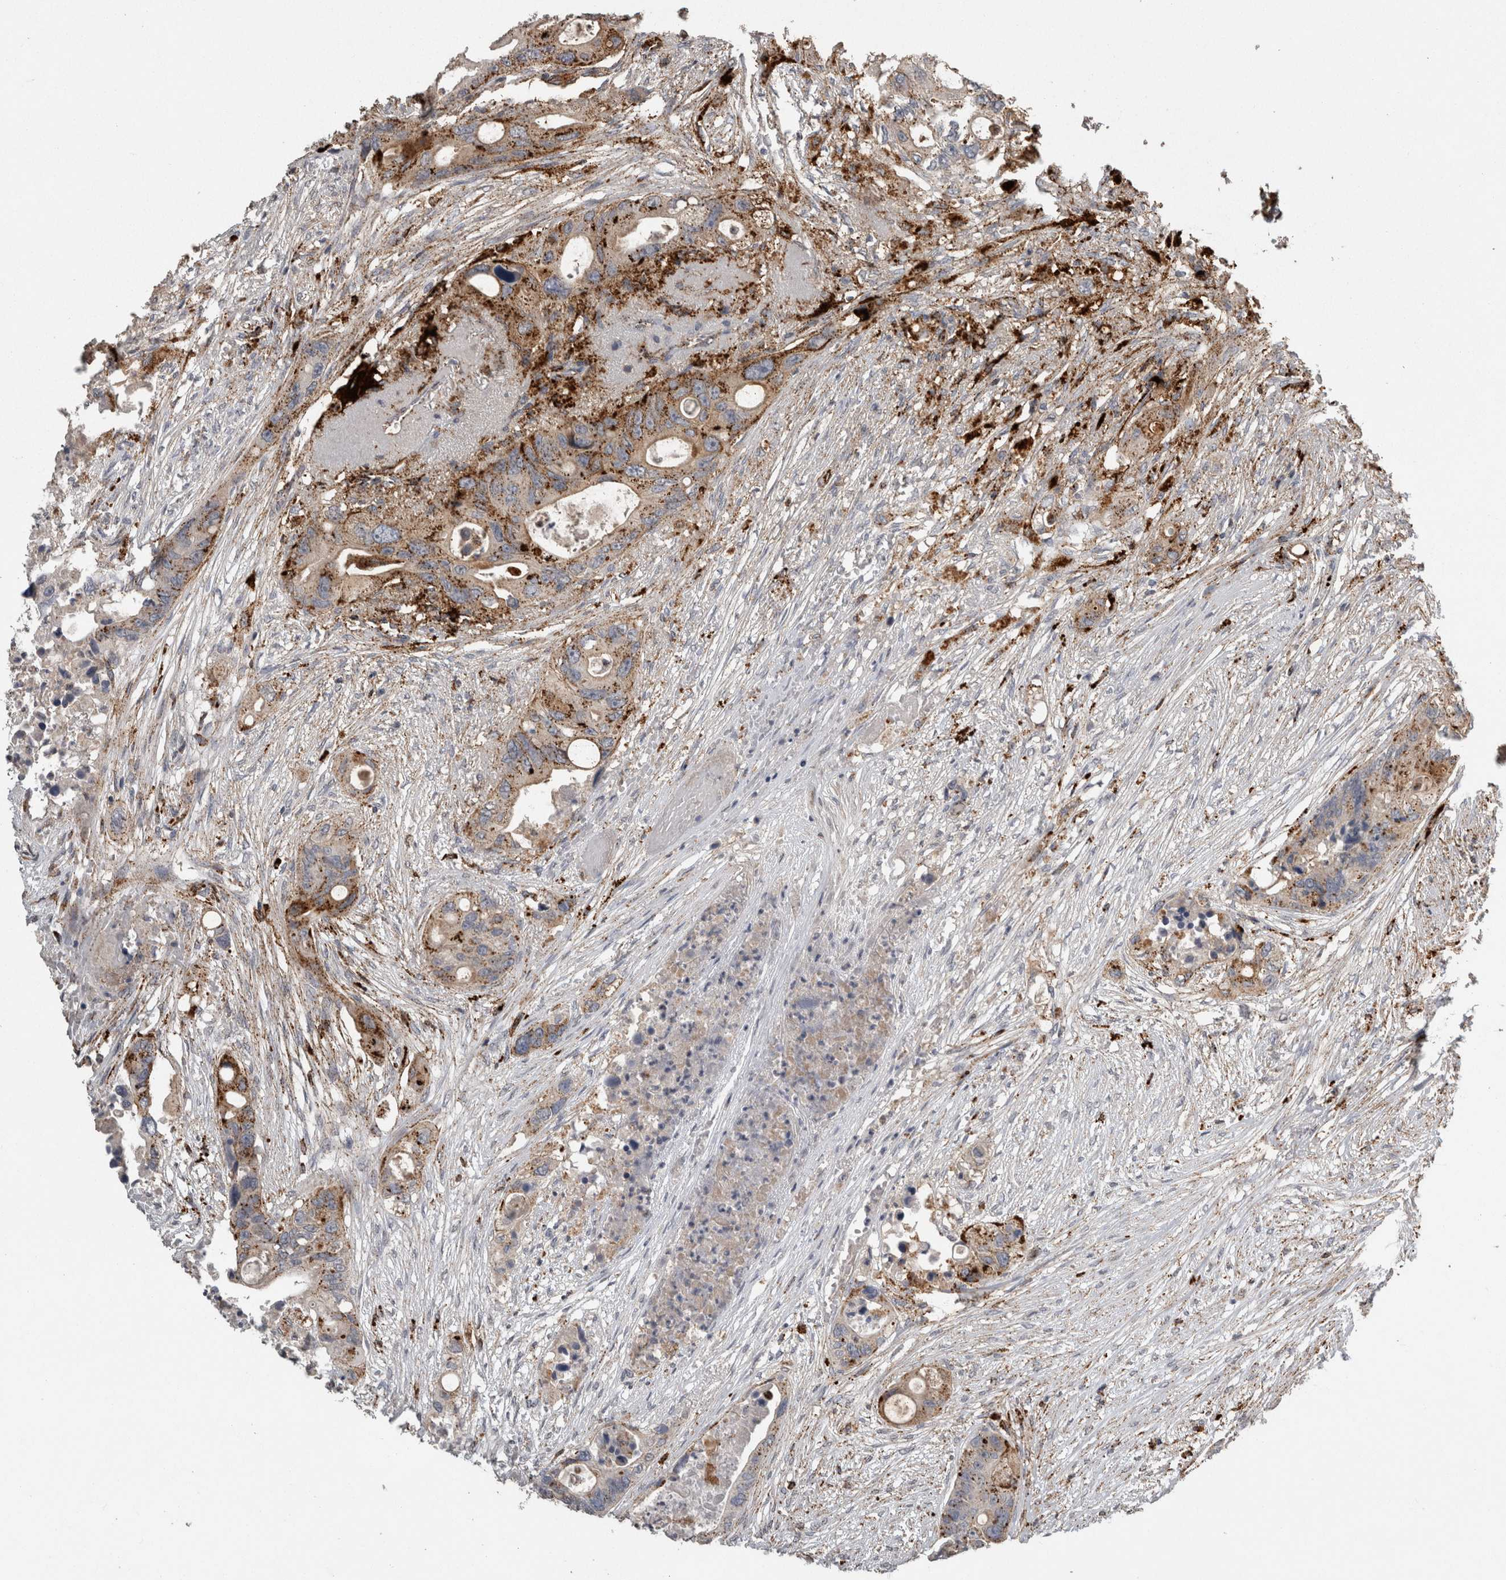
{"staining": {"intensity": "moderate", "quantity": ">75%", "location": "cytoplasmic/membranous"}, "tissue": "colorectal cancer", "cell_type": "Tumor cells", "image_type": "cancer", "snomed": [{"axis": "morphology", "description": "Adenocarcinoma, NOS"}, {"axis": "topography", "description": "Colon"}], "caption": "Tumor cells reveal medium levels of moderate cytoplasmic/membranous positivity in approximately >75% of cells in adenocarcinoma (colorectal). (brown staining indicates protein expression, while blue staining denotes nuclei).", "gene": "CTSZ", "patient": {"sex": "female", "age": 57}}